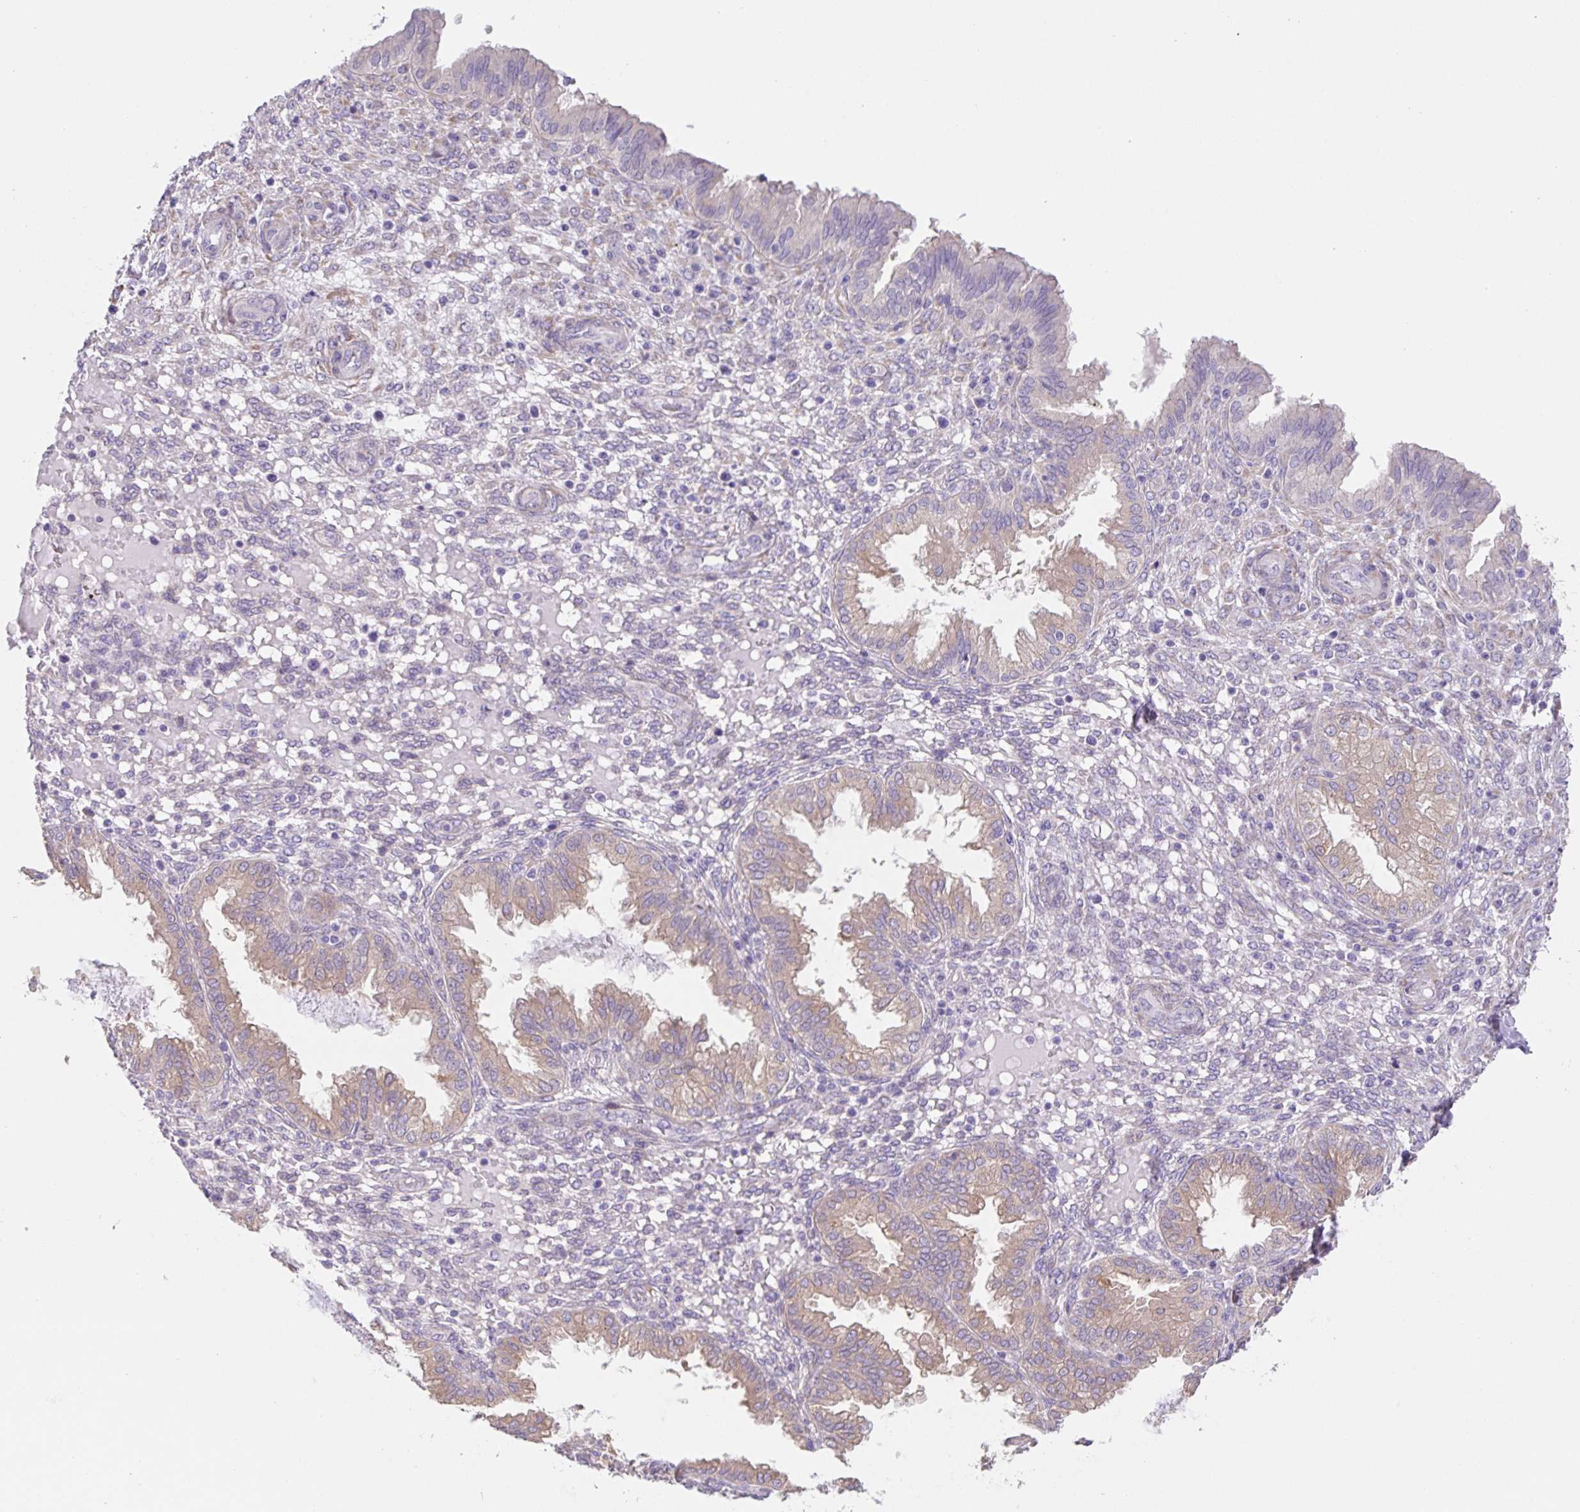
{"staining": {"intensity": "negative", "quantity": "none", "location": "none"}, "tissue": "endometrium", "cell_type": "Cells in endometrial stroma", "image_type": "normal", "snomed": [{"axis": "morphology", "description": "Normal tissue, NOS"}, {"axis": "topography", "description": "Endometrium"}], "caption": "Immunohistochemistry (IHC) micrograph of benign endometrium stained for a protein (brown), which displays no expression in cells in endometrial stroma.", "gene": "PRR36", "patient": {"sex": "female", "age": 33}}